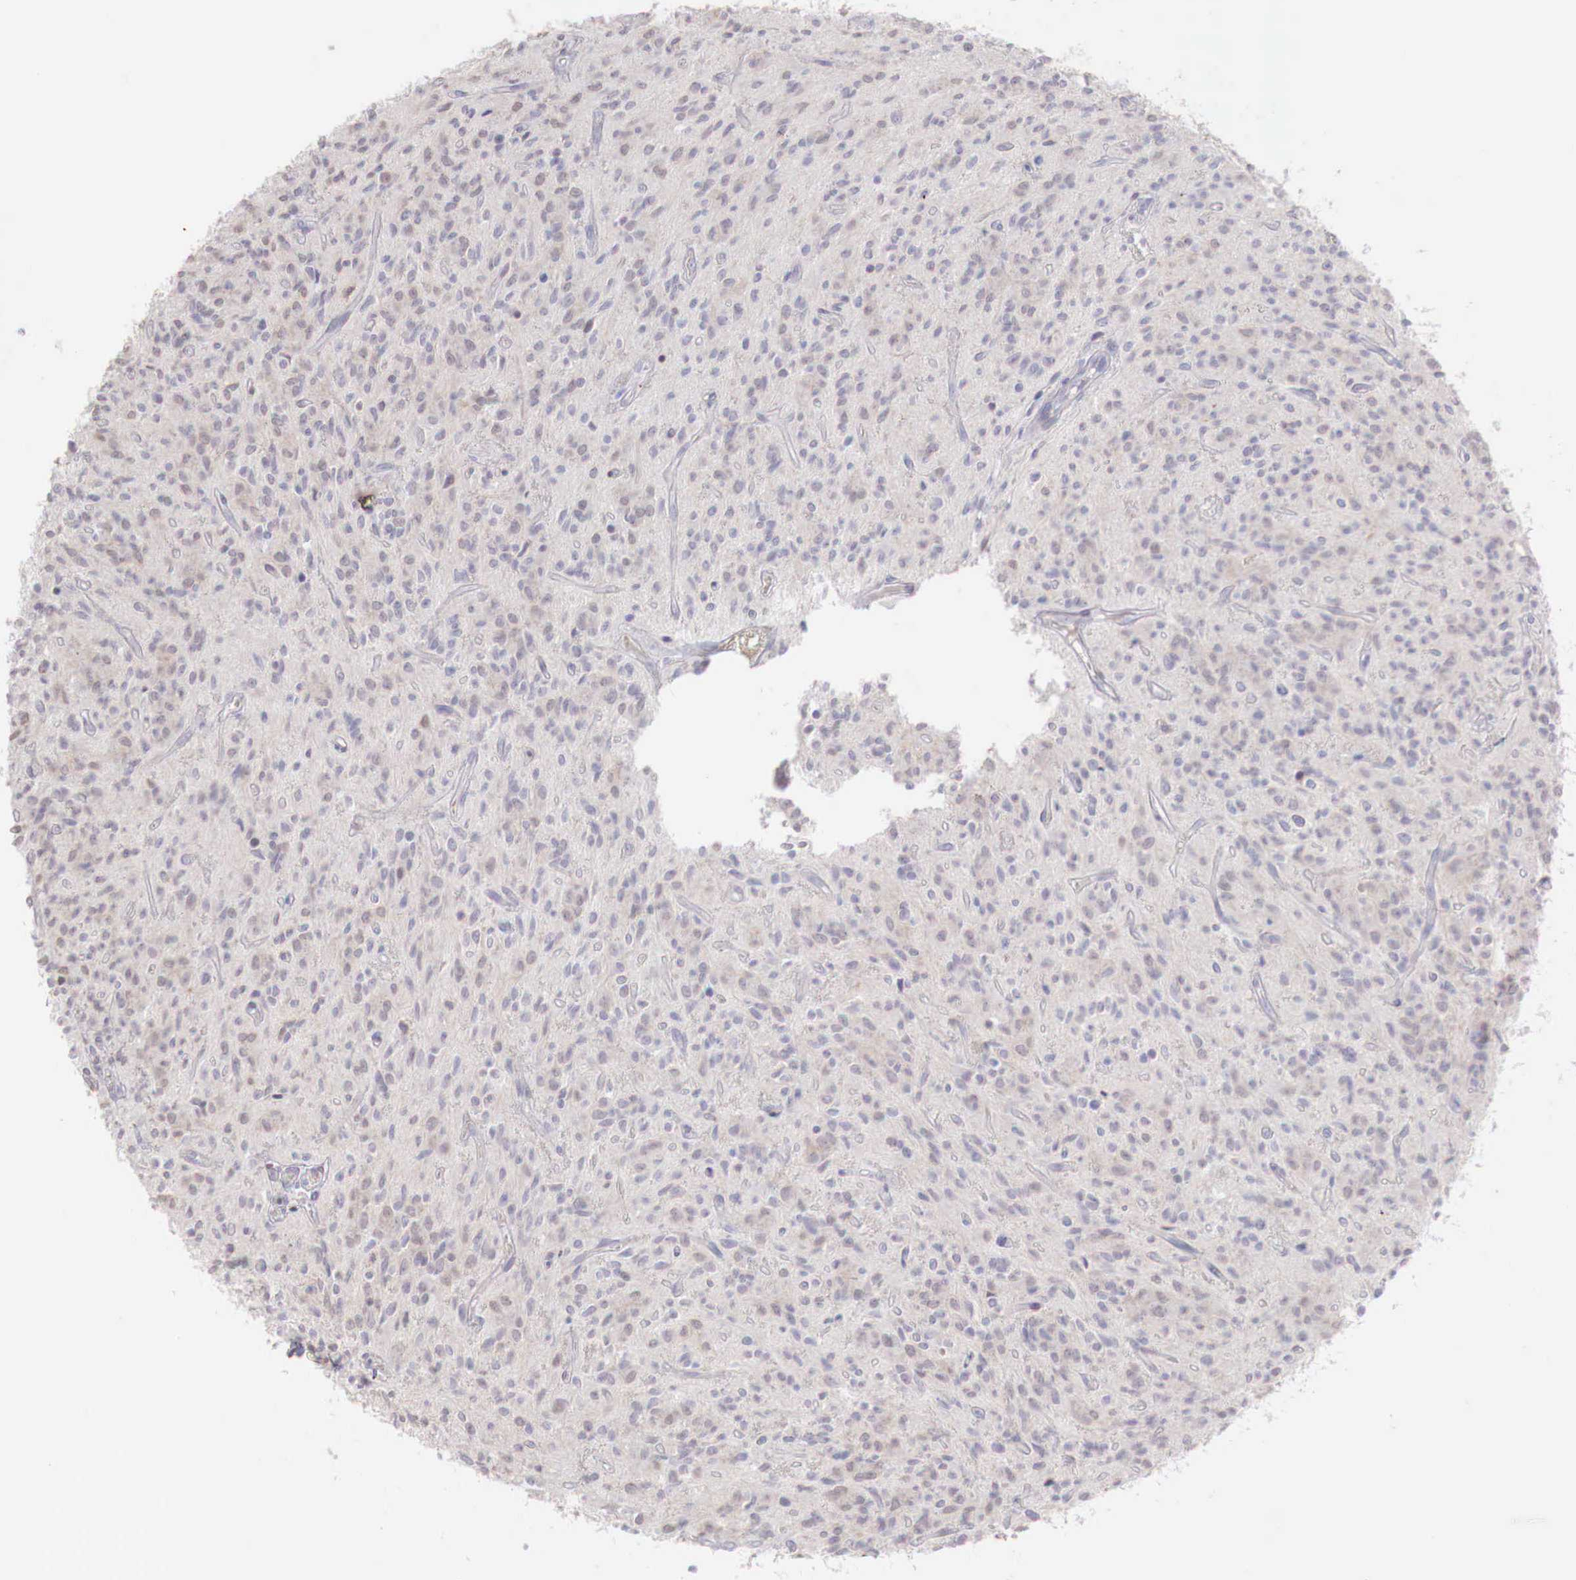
{"staining": {"intensity": "weak", "quantity": "<25%", "location": "cytoplasmic/membranous"}, "tissue": "glioma", "cell_type": "Tumor cells", "image_type": "cancer", "snomed": [{"axis": "morphology", "description": "Glioma, malignant, Low grade"}, {"axis": "topography", "description": "Brain"}], "caption": "A histopathology image of human glioma is negative for staining in tumor cells.", "gene": "XPNPEP2", "patient": {"sex": "female", "age": 15}}